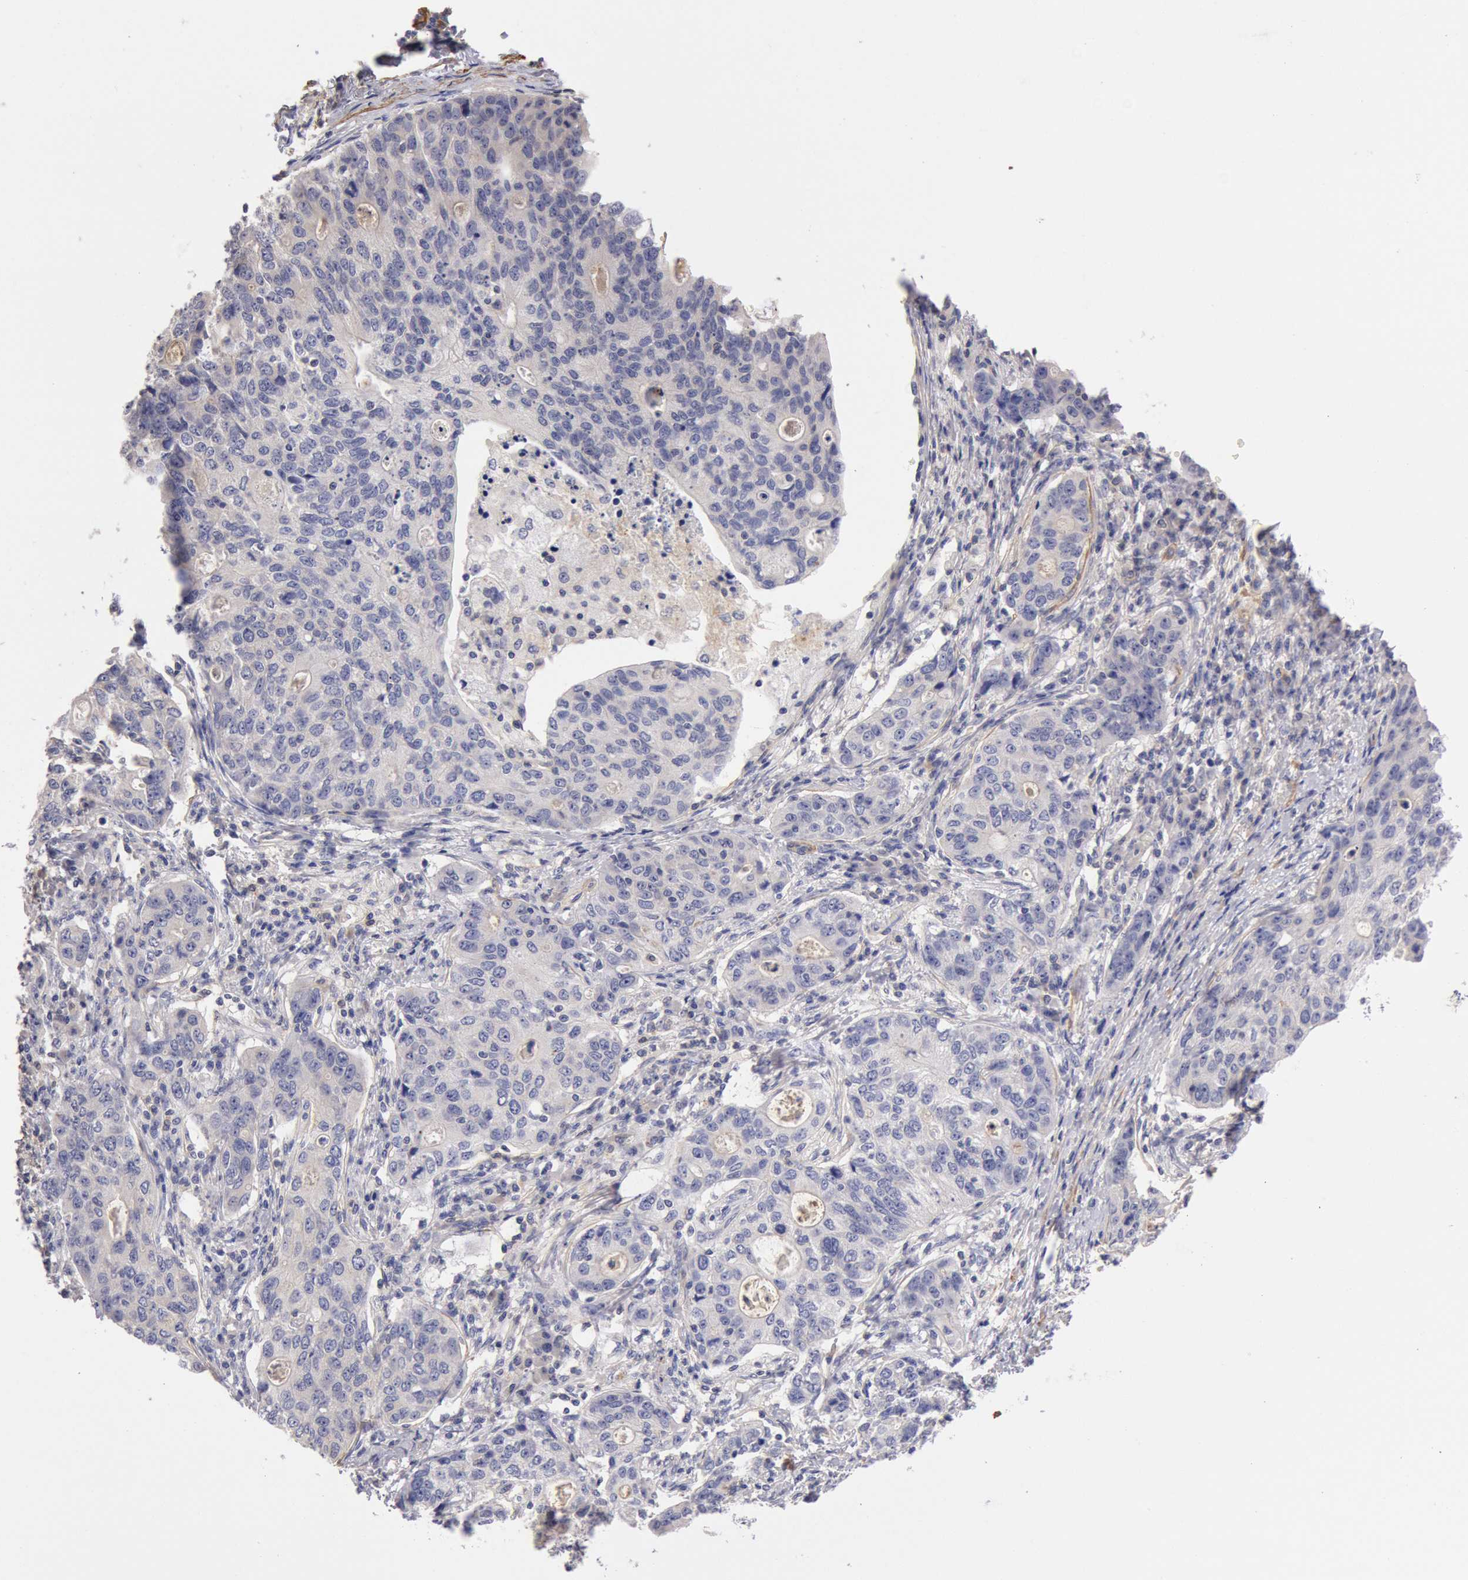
{"staining": {"intensity": "weak", "quantity": "<25%", "location": "cytoplasmic/membranous"}, "tissue": "stomach cancer", "cell_type": "Tumor cells", "image_type": "cancer", "snomed": [{"axis": "morphology", "description": "Adenocarcinoma, NOS"}, {"axis": "topography", "description": "Esophagus"}, {"axis": "topography", "description": "Stomach"}], "caption": "This is a micrograph of IHC staining of stomach adenocarcinoma, which shows no positivity in tumor cells.", "gene": "TMED8", "patient": {"sex": "male", "age": 74}}